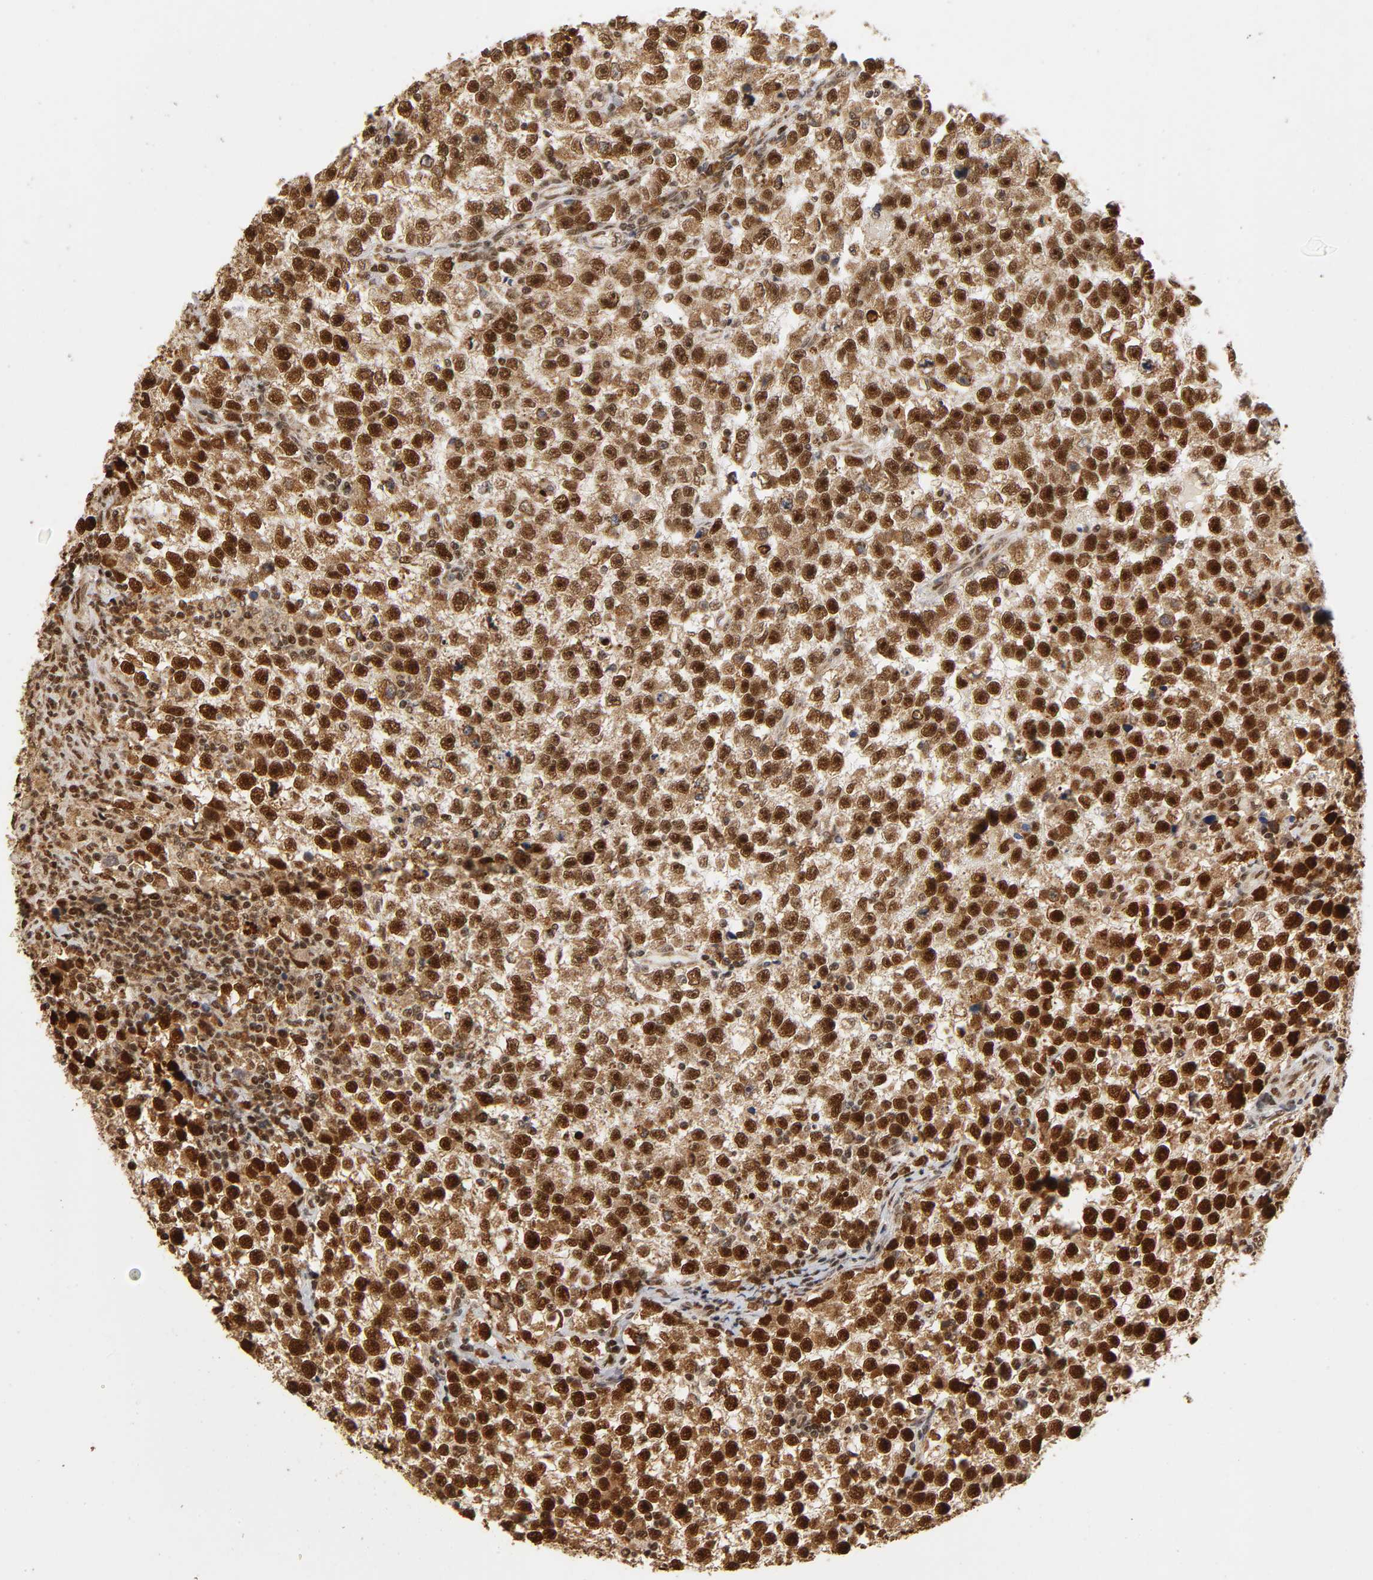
{"staining": {"intensity": "strong", "quantity": ">75%", "location": "cytoplasmic/membranous,nuclear"}, "tissue": "testis cancer", "cell_type": "Tumor cells", "image_type": "cancer", "snomed": [{"axis": "morphology", "description": "Seminoma, NOS"}, {"axis": "topography", "description": "Testis"}], "caption": "A brown stain highlights strong cytoplasmic/membranous and nuclear staining of a protein in seminoma (testis) tumor cells. Using DAB (3,3'-diaminobenzidine) (brown) and hematoxylin (blue) stains, captured at high magnification using brightfield microscopy.", "gene": "RNF122", "patient": {"sex": "male", "age": 33}}